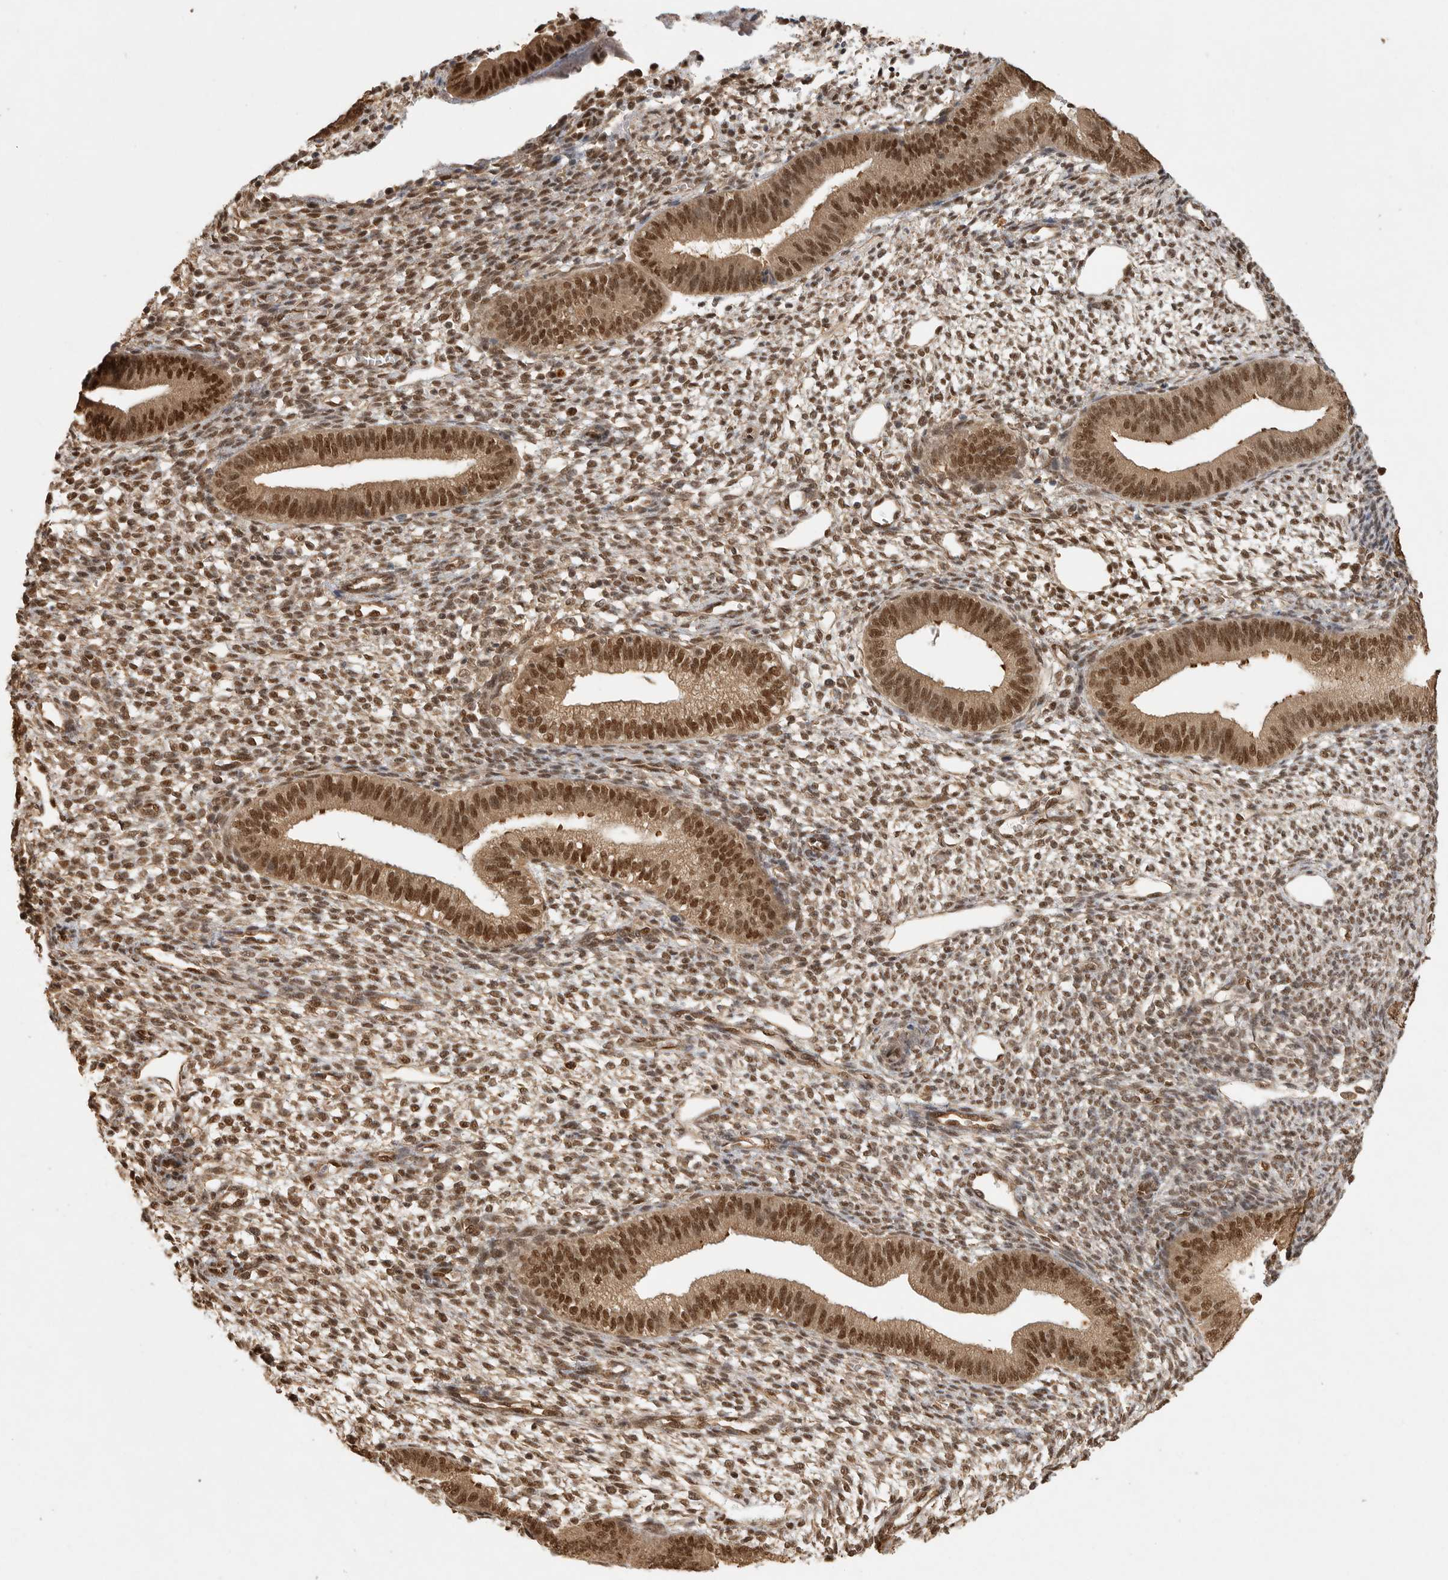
{"staining": {"intensity": "moderate", "quantity": ">75%", "location": "cytoplasmic/membranous,nuclear"}, "tissue": "endometrium", "cell_type": "Cells in endometrial stroma", "image_type": "normal", "snomed": [{"axis": "morphology", "description": "Normal tissue, NOS"}, {"axis": "topography", "description": "Endometrium"}], "caption": "Unremarkable endometrium demonstrates moderate cytoplasmic/membranous,nuclear positivity in about >75% of cells in endometrial stroma, visualized by immunohistochemistry.", "gene": "DFFA", "patient": {"sex": "female", "age": 46}}